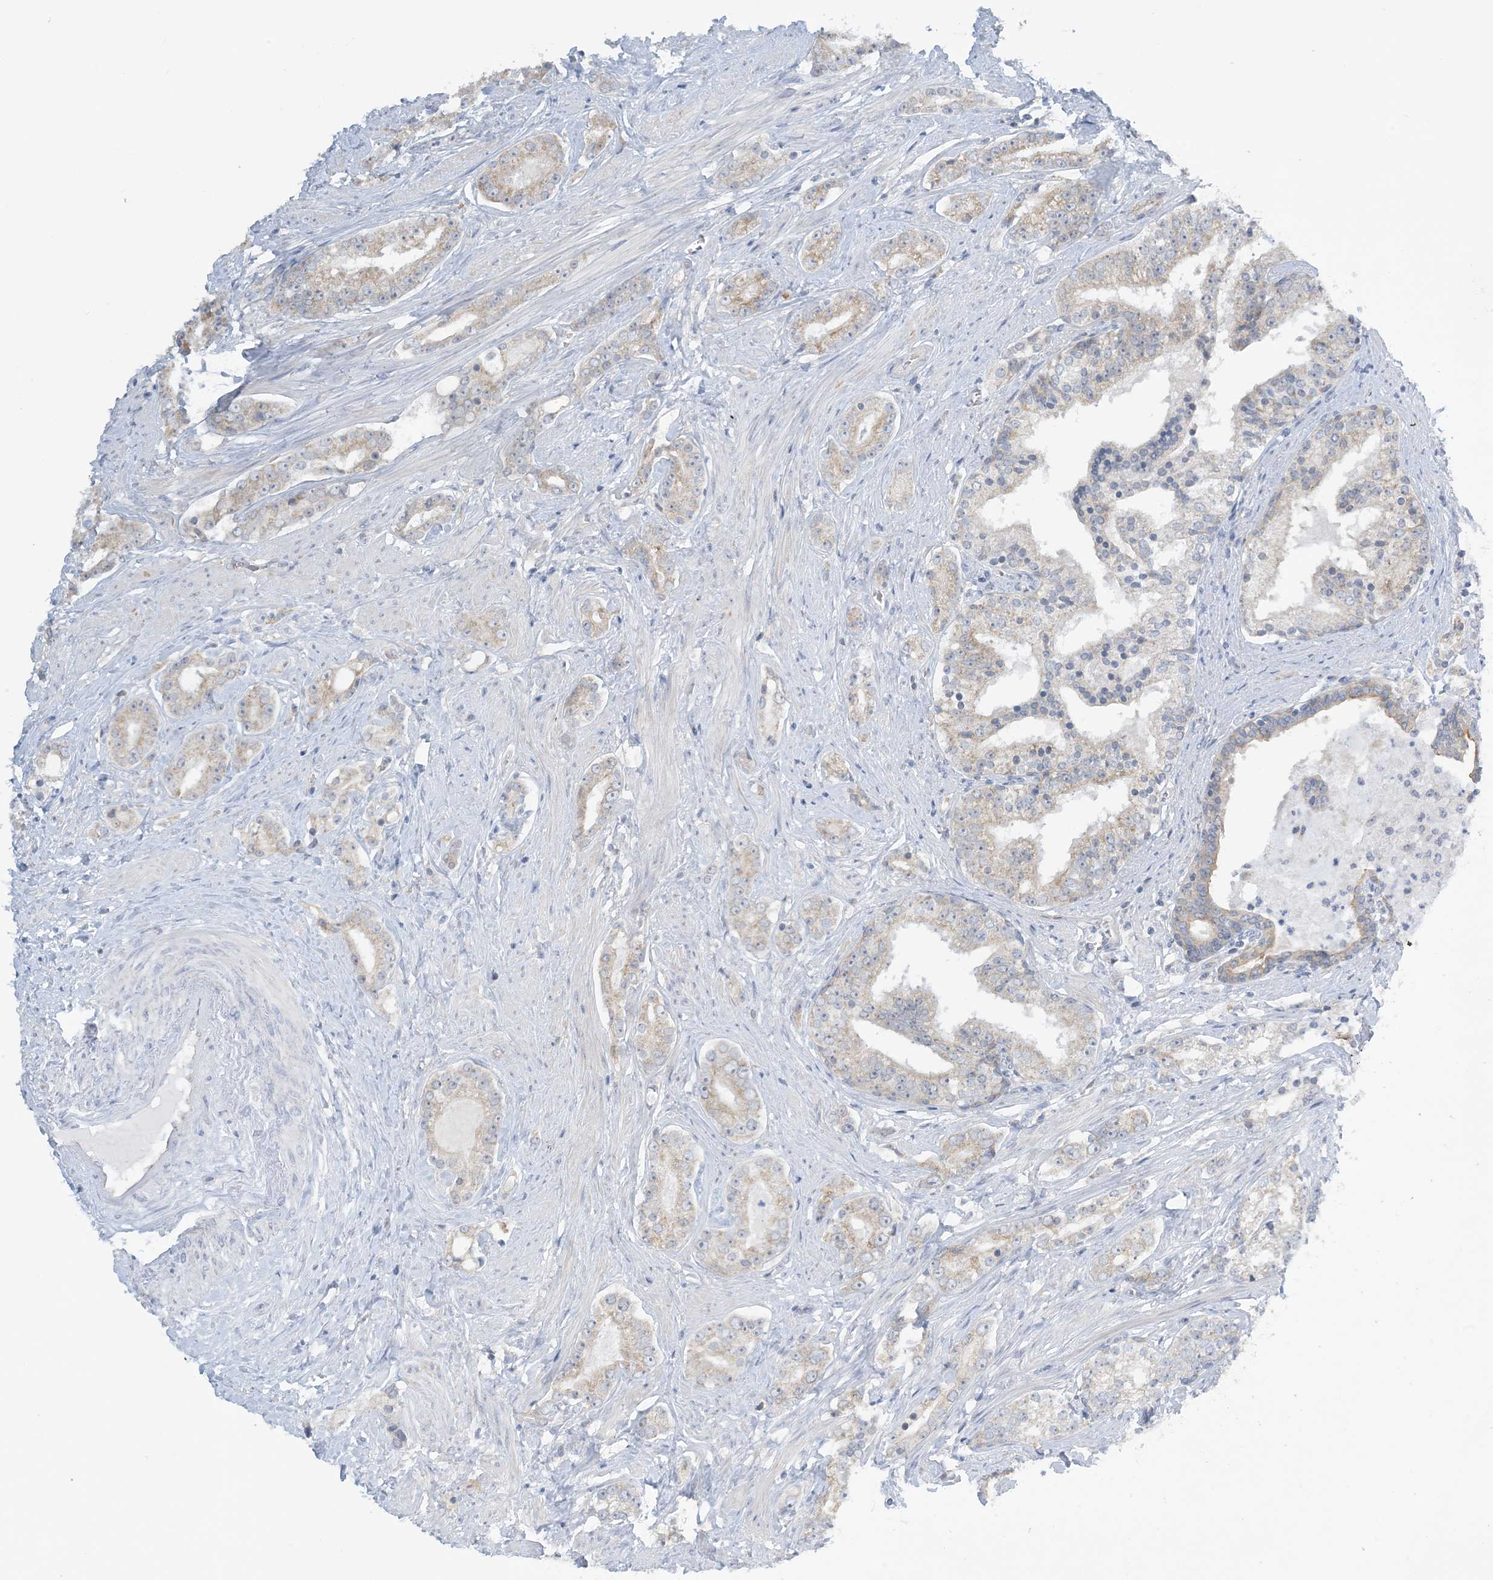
{"staining": {"intensity": "weak", "quantity": "25%-75%", "location": "cytoplasmic/membranous"}, "tissue": "prostate cancer", "cell_type": "Tumor cells", "image_type": "cancer", "snomed": [{"axis": "morphology", "description": "Adenocarcinoma, High grade"}, {"axis": "topography", "description": "Prostate"}], "caption": "DAB immunohistochemical staining of prostate cancer exhibits weak cytoplasmic/membranous protein staining in approximately 25%-75% of tumor cells.", "gene": "MRPS18A", "patient": {"sex": "male", "age": 58}}